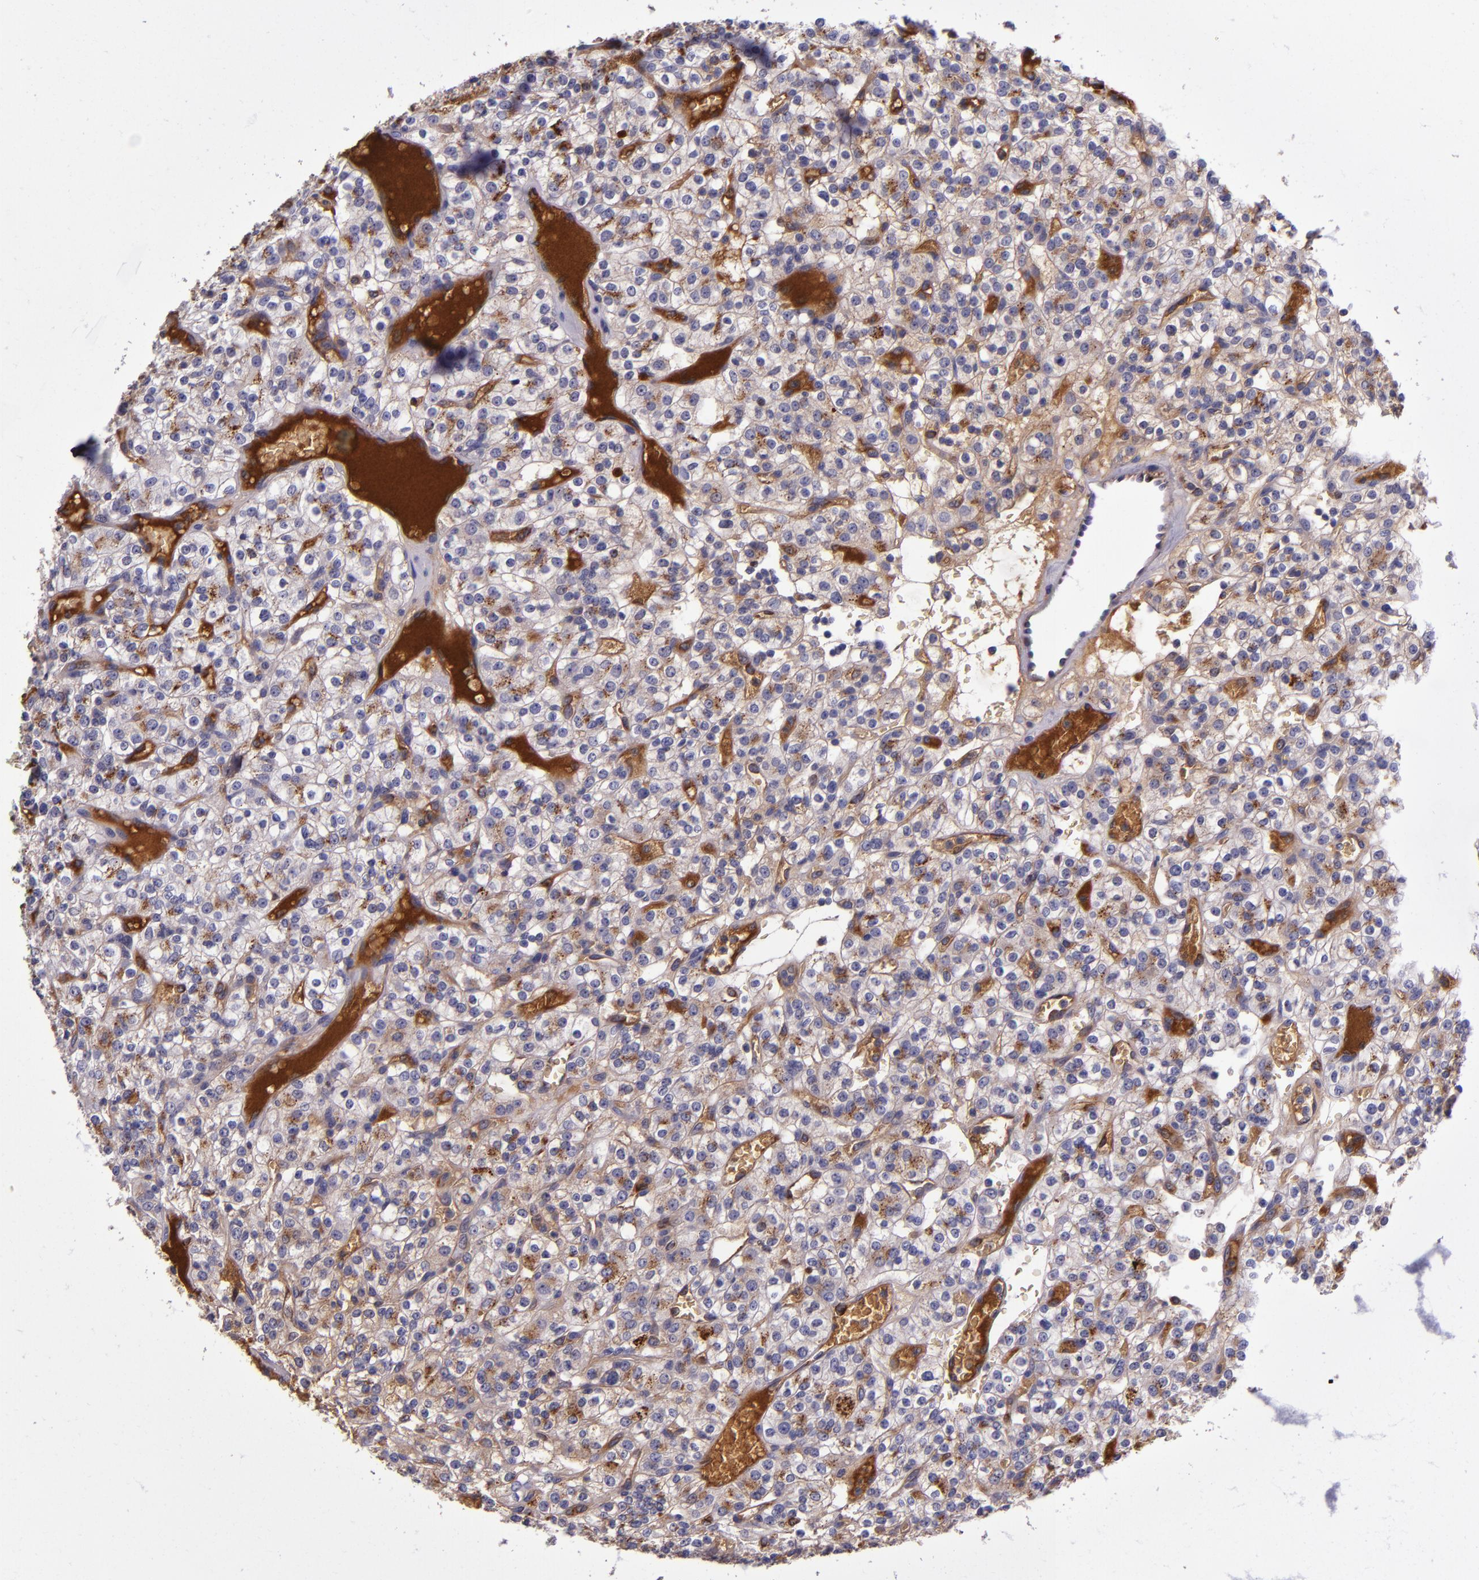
{"staining": {"intensity": "weak", "quantity": ">75%", "location": "cytoplasmic/membranous"}, "tissue": "renal cancer", "cell_type": "Tumor cells", "image_type": "cancer", "snomed": [{"axis": "morphology", "description": "Normal tissue, NOS"}, {"axis": "morphology", "description": "Adenocarcinoma, NOS"}, {"axis": "topography", "description": "Kidney"}], "caption": "Renal cancer stained with a protein marker shows weak staining in tumor cells.", "gene": "CLEC3B", "patient": {"sex": "female", "age": 72}}